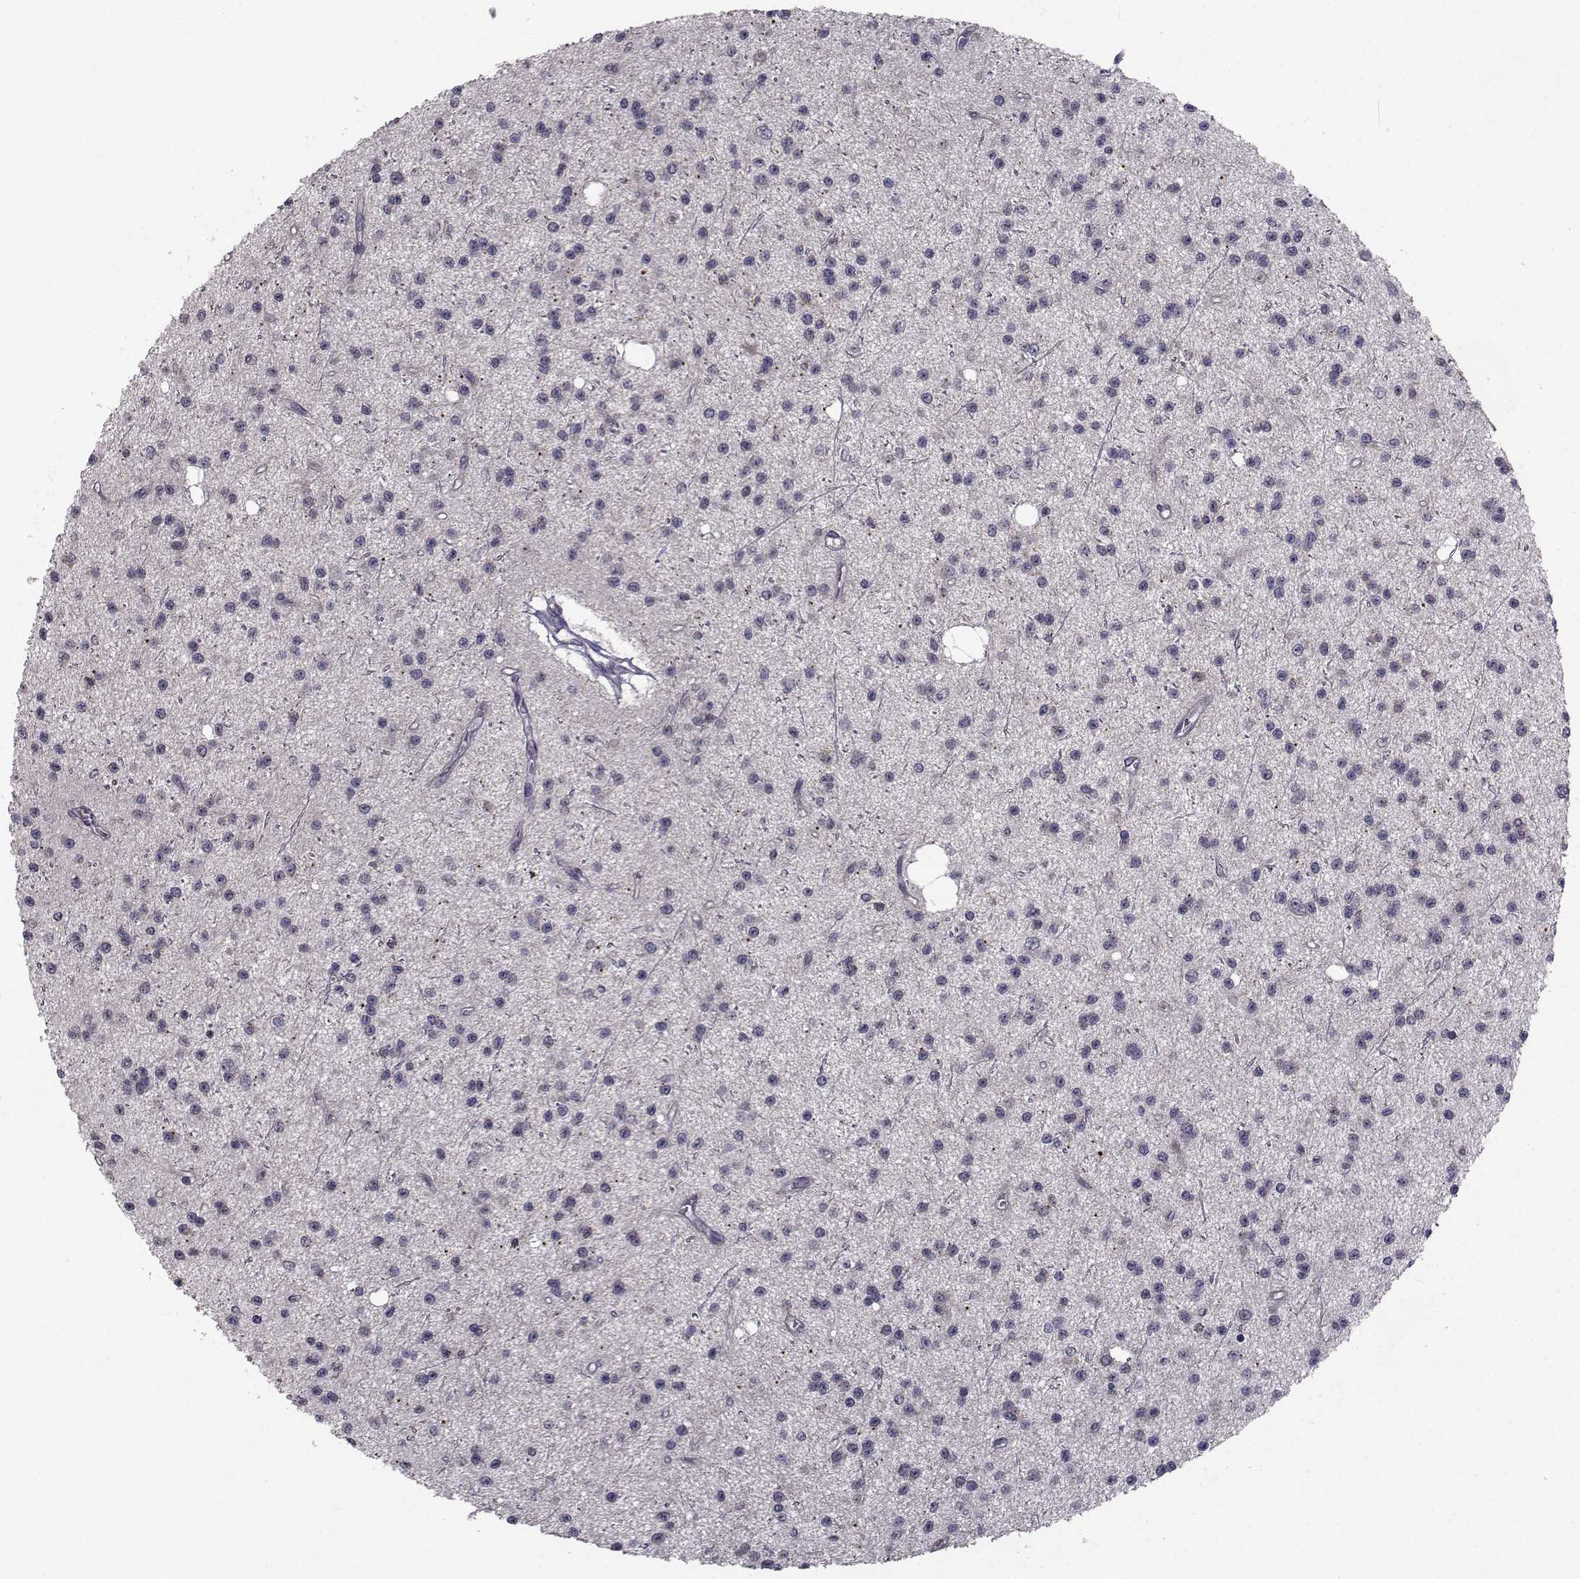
{"staining": {"intensity": "negative", "quantity": "none", "location": "none"}, "tissue": "glioma", "cell_type": "Tumor cells", "image_type": "cancer", "snomed": [{"axis": "morphology", "description": "Glioma, malignant, Low grade"}, {"axis": "topography", "description": "Brain"}], "caption": "Immunohistochemistry histopathology image of neoplastic tissue: human glioma stained with DAB reveals no significant protein positivity in tumor cells.", "gene": "FDXR", "patient": {"sex": "male", "age": 27}}